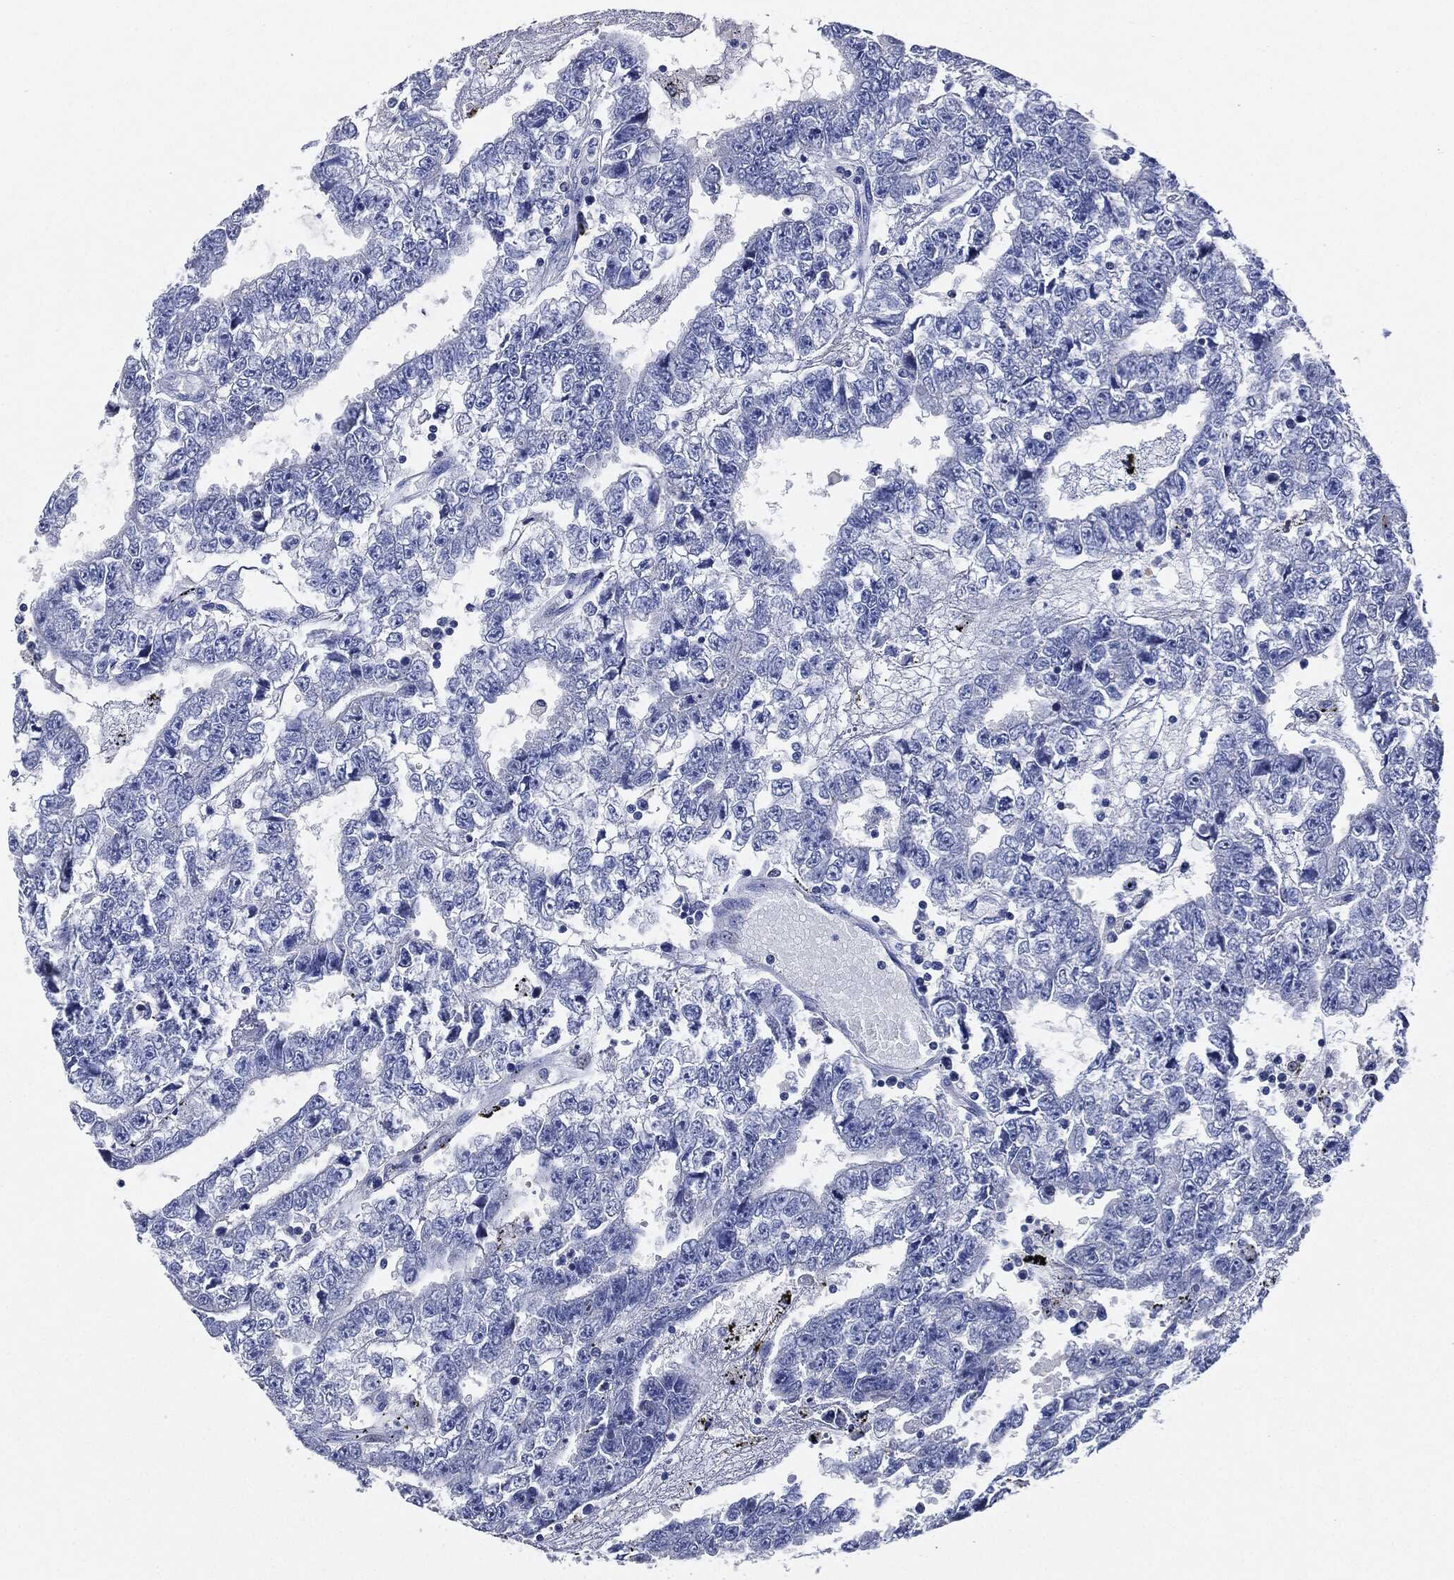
{"staining": {"intensity": "negative", "quantity": "none", "location": "none"}, "tissue": "testis cancer", "cell_type": "Tumor cells", "image_type": "cancer", "snomed": [{"axis": "morphology", "description": "Carcinoma, Embryonal, NOS"}, {"axis": "topography", "description": "Testis"}], "caption": "The immunohistochemistry image has no significant positivity in tumor cells of testis cancer tissue.", "gene": "NTRK1", "patient": {"sex": "male", "age": 25}}